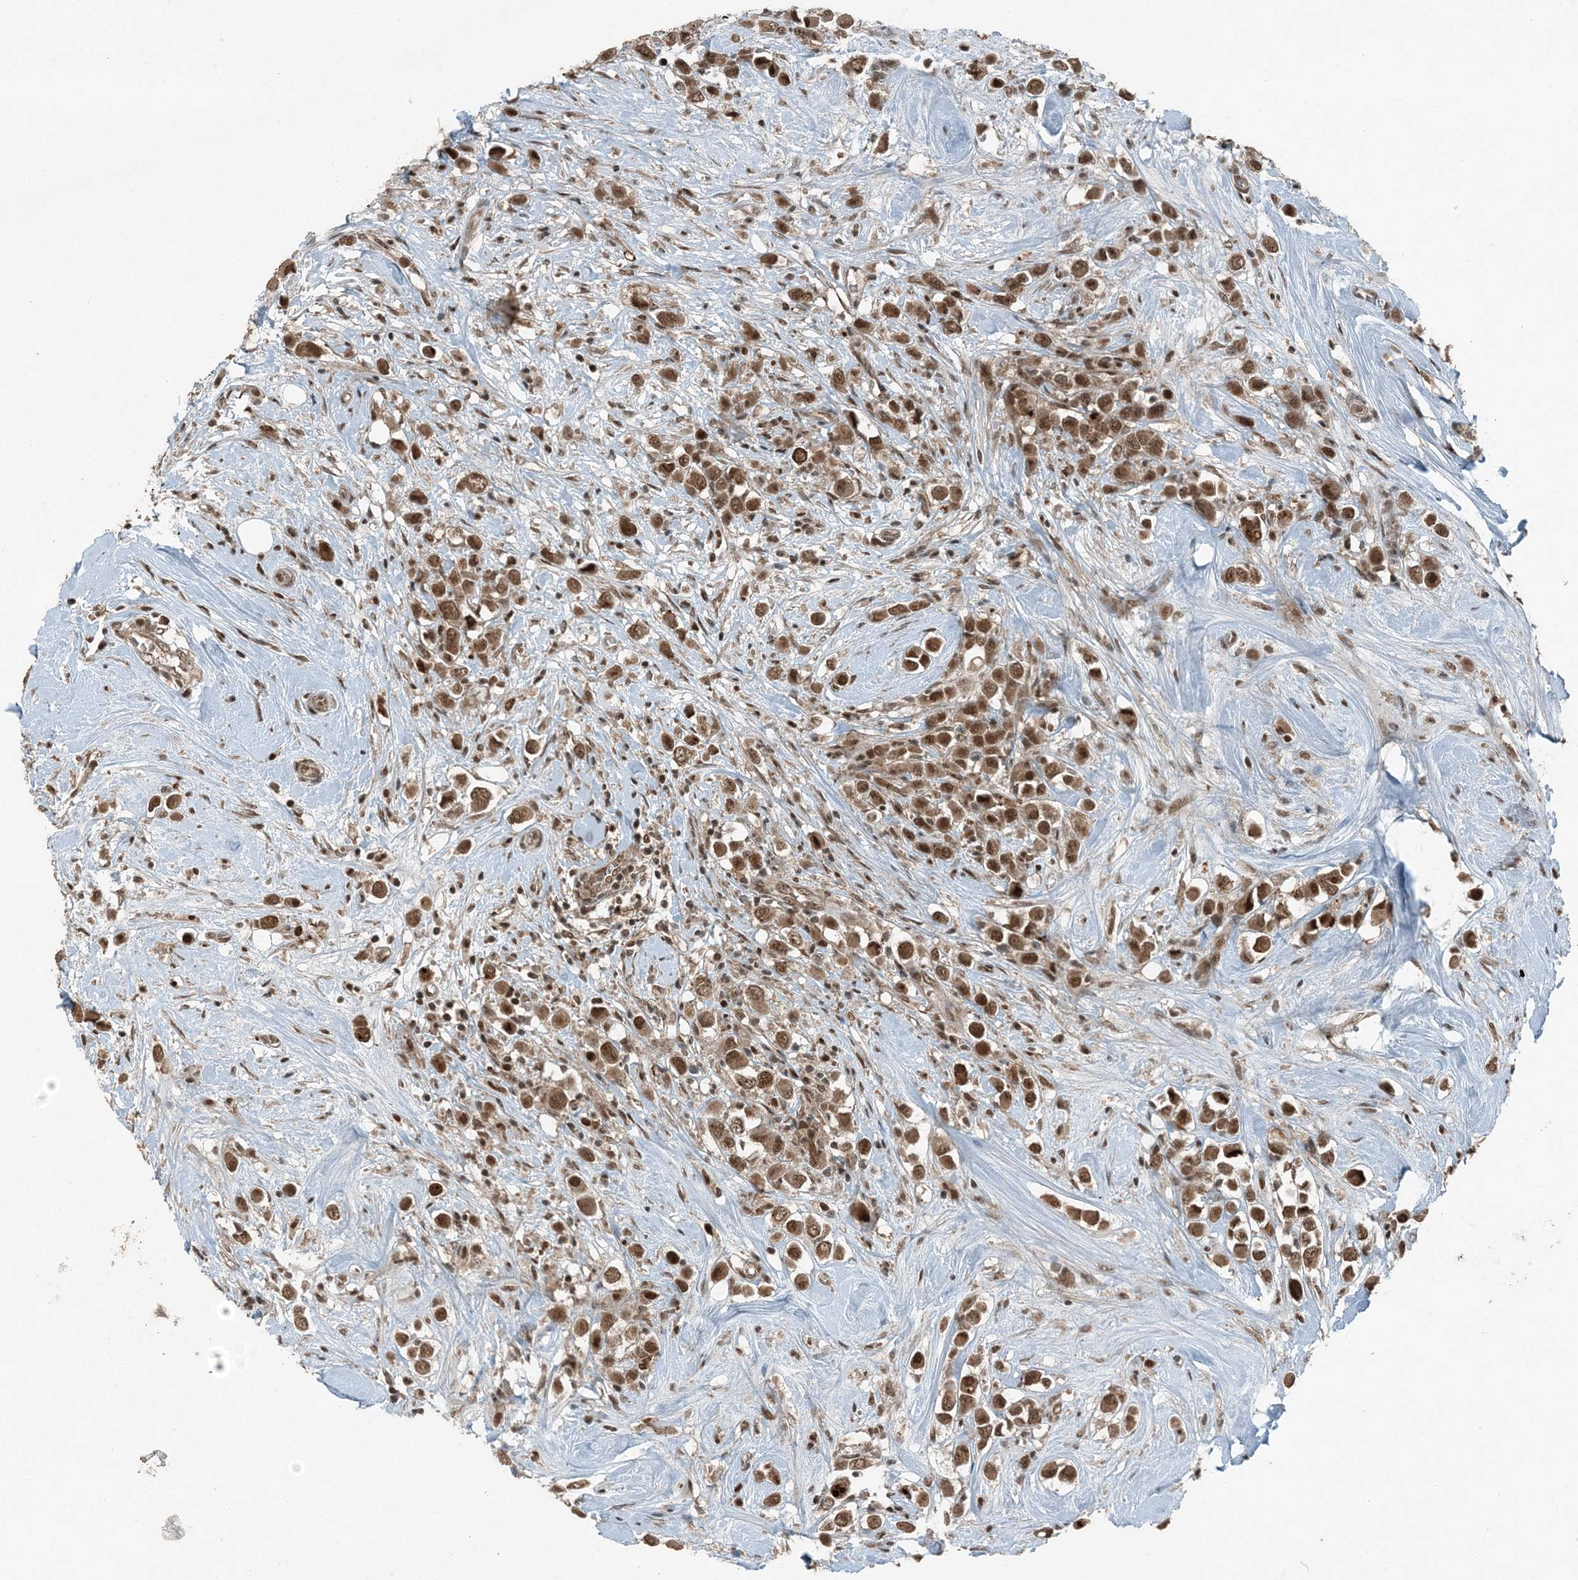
{"staining": {"intensity": "moderate", "quantity": ">75%", "location": "cytoplasmic/membranous,nuclear"}, "tissue": "breast cancer", "cell_type": "Tumor cells", "image_type": "cancer", "snomed": [{"axis": "morphology", "description": "Duct carcinoma"}, {"axis": "topography", "description": "Breast"}], "caption": "Immunohistochemistry of breast cancer reveals medium levels of moderate cytoplasmic/membranous and nuclear expression in about >75% of tumor cells.", "gene": "TRAPPC12", "patient": {"sex": "female", "age": 61}}